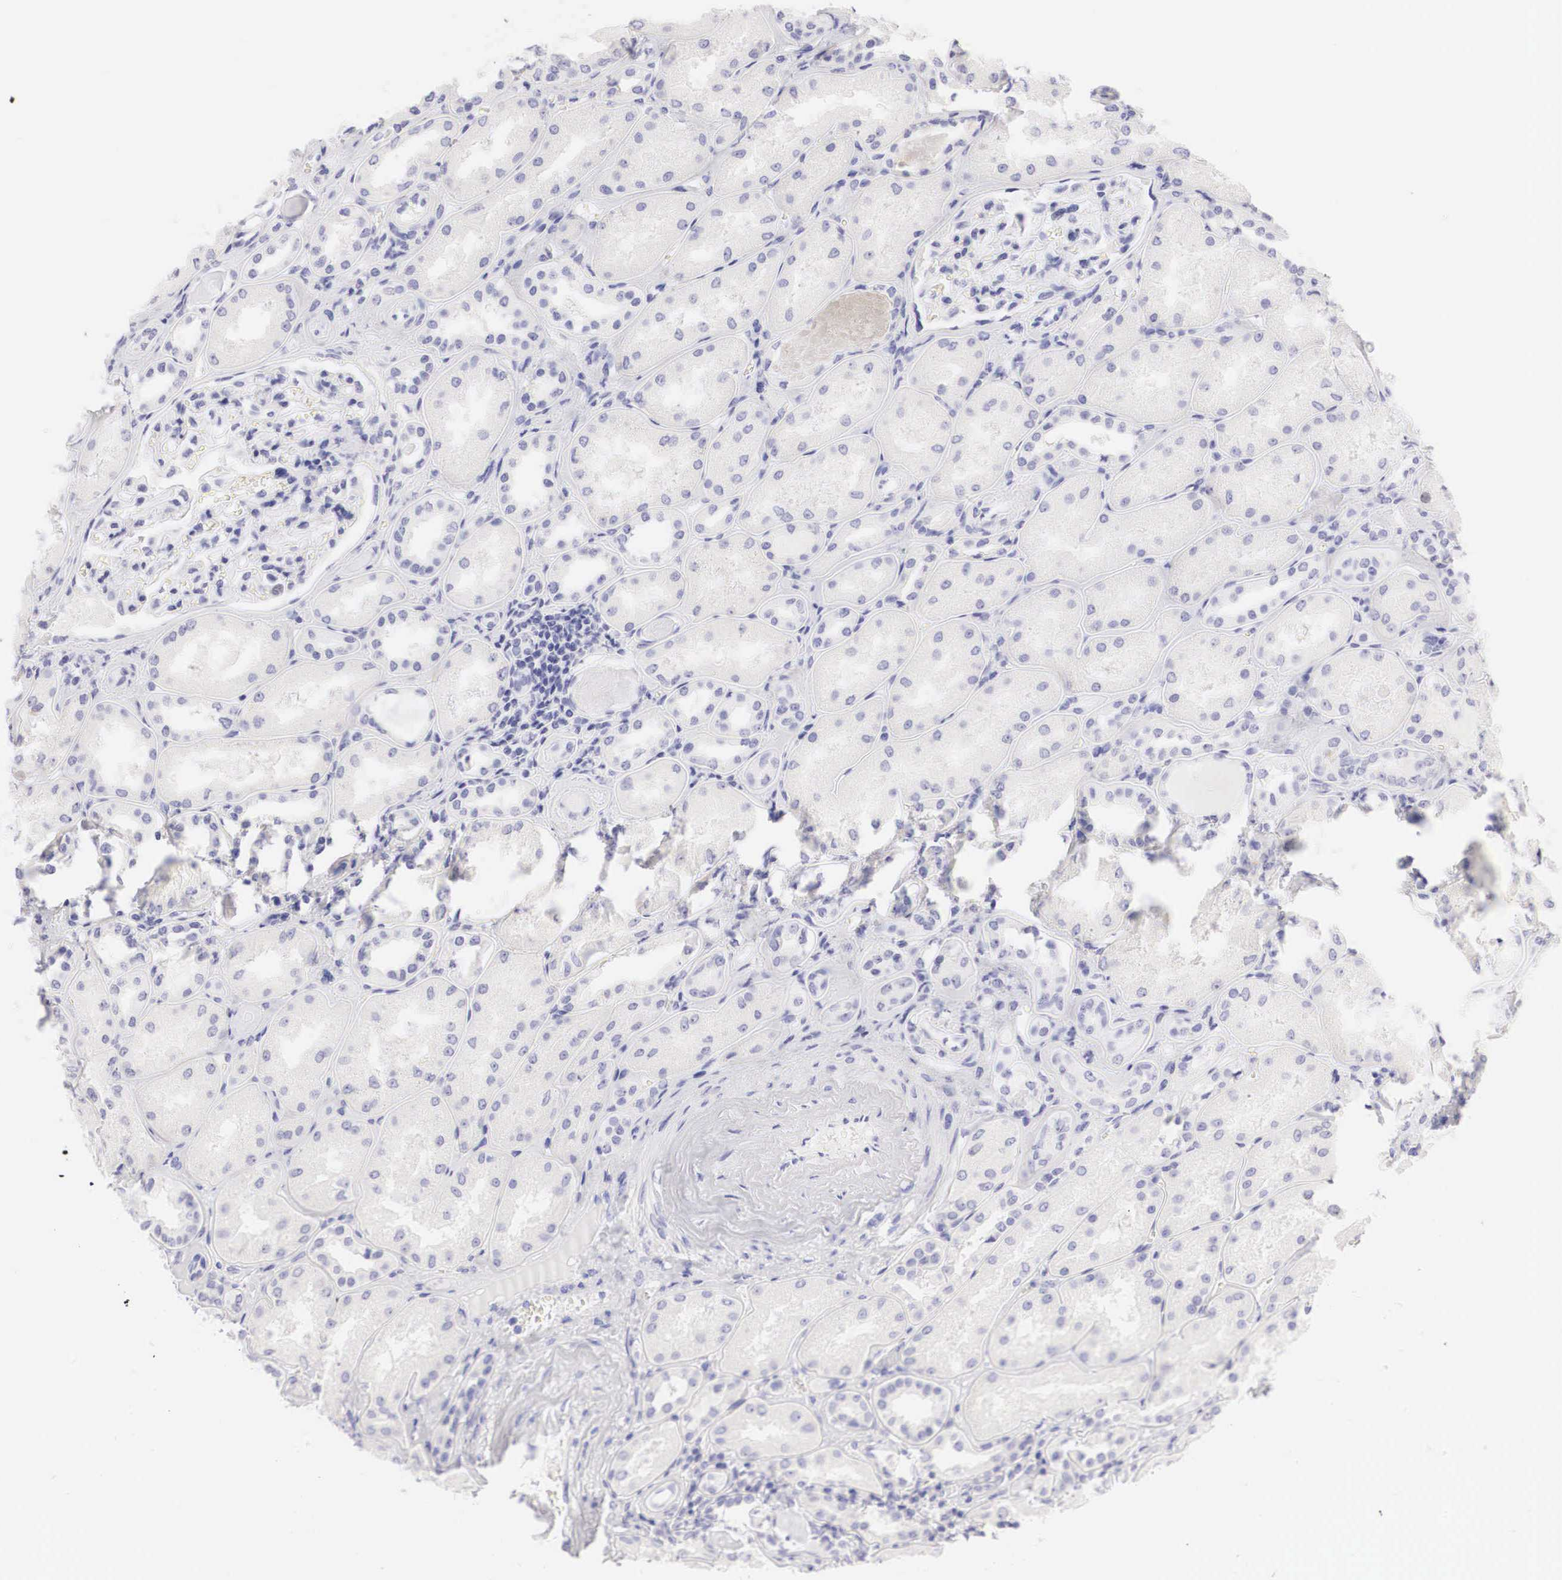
{"staining": {"intensity": "negative", "quantity": "none", "location": "none"}, "tissue": "kidney", "cell_type": "Cells in glomeruli", "image_type": "normal", "snomed": [{"axis": "morphology", "description": "Normal tissue, NOS"}, {"axis": "topography", "description": "Kidney"}], "caption": "Protein analysis of benign kidney exhibits no significant expression in cells in glomeruli. Nuclei are stained in blue.", "gene": "TYR", "patient": {"sex": "male", "age": 61}}